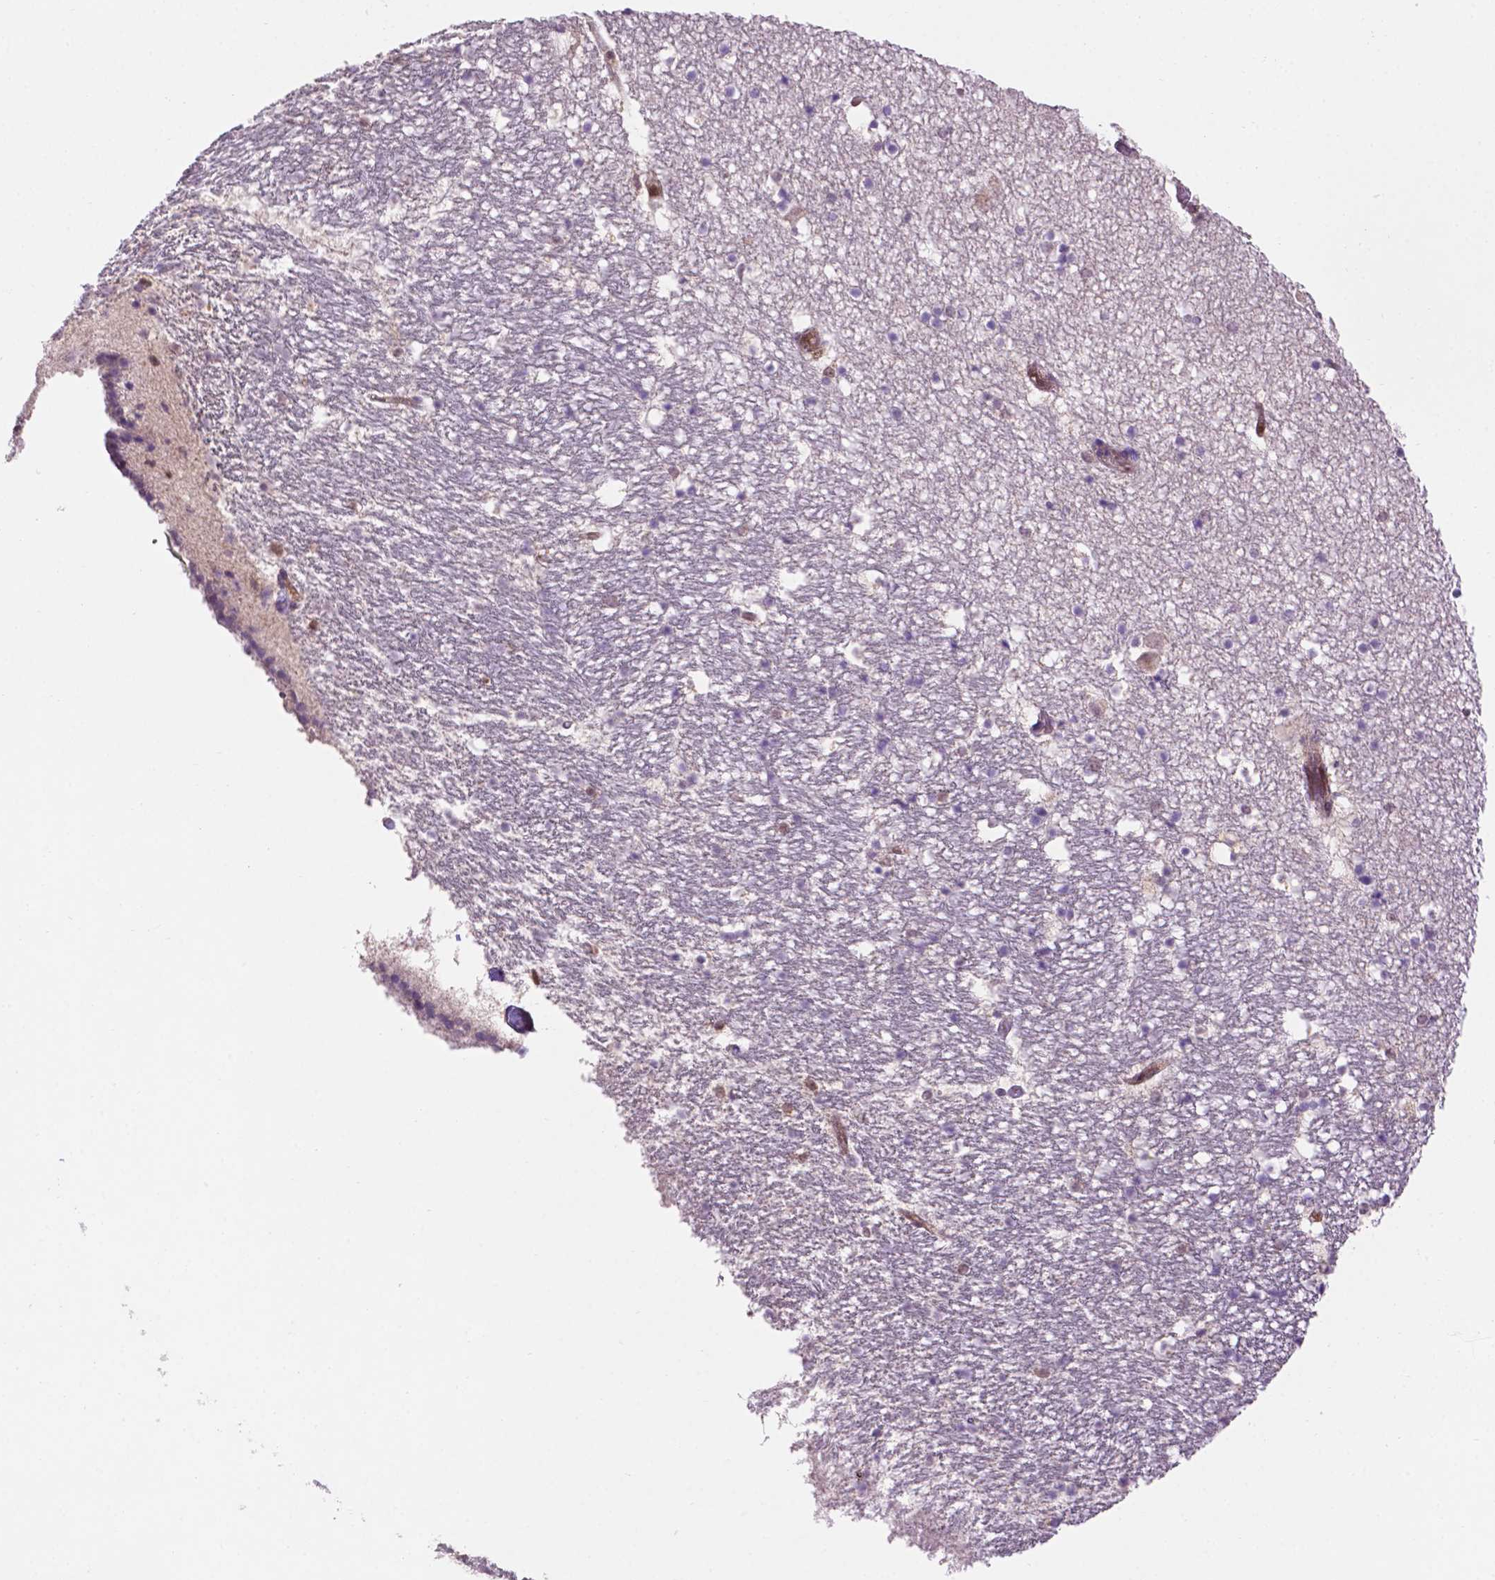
{"staining": {"intensity": "negative", "quantity": "none", "location": "none"}, "tissue": "hippocampus", "cell_type": "Glial cells", "image_type": "normal", "snomed": [{"axis": "morphology", "description": "Normal tissue, NOS"}, {"axis": "topography", "description": "Hippocampus"}], "caption": "Immunohistochemistry (IHC) photomicrograph of unremarkable hippocampus: hippocampus stained with DAB exhibits no significant protein positivity in glial cells. Brightfield microscopy of immunohistochemistry stained with DAB (3,3'-diaminobenzidine) (brown) and hematoxylin (blue), captured at high magnification.", "gene": "UBE2L6", "patient": {"sex": "male", "age": 26}}